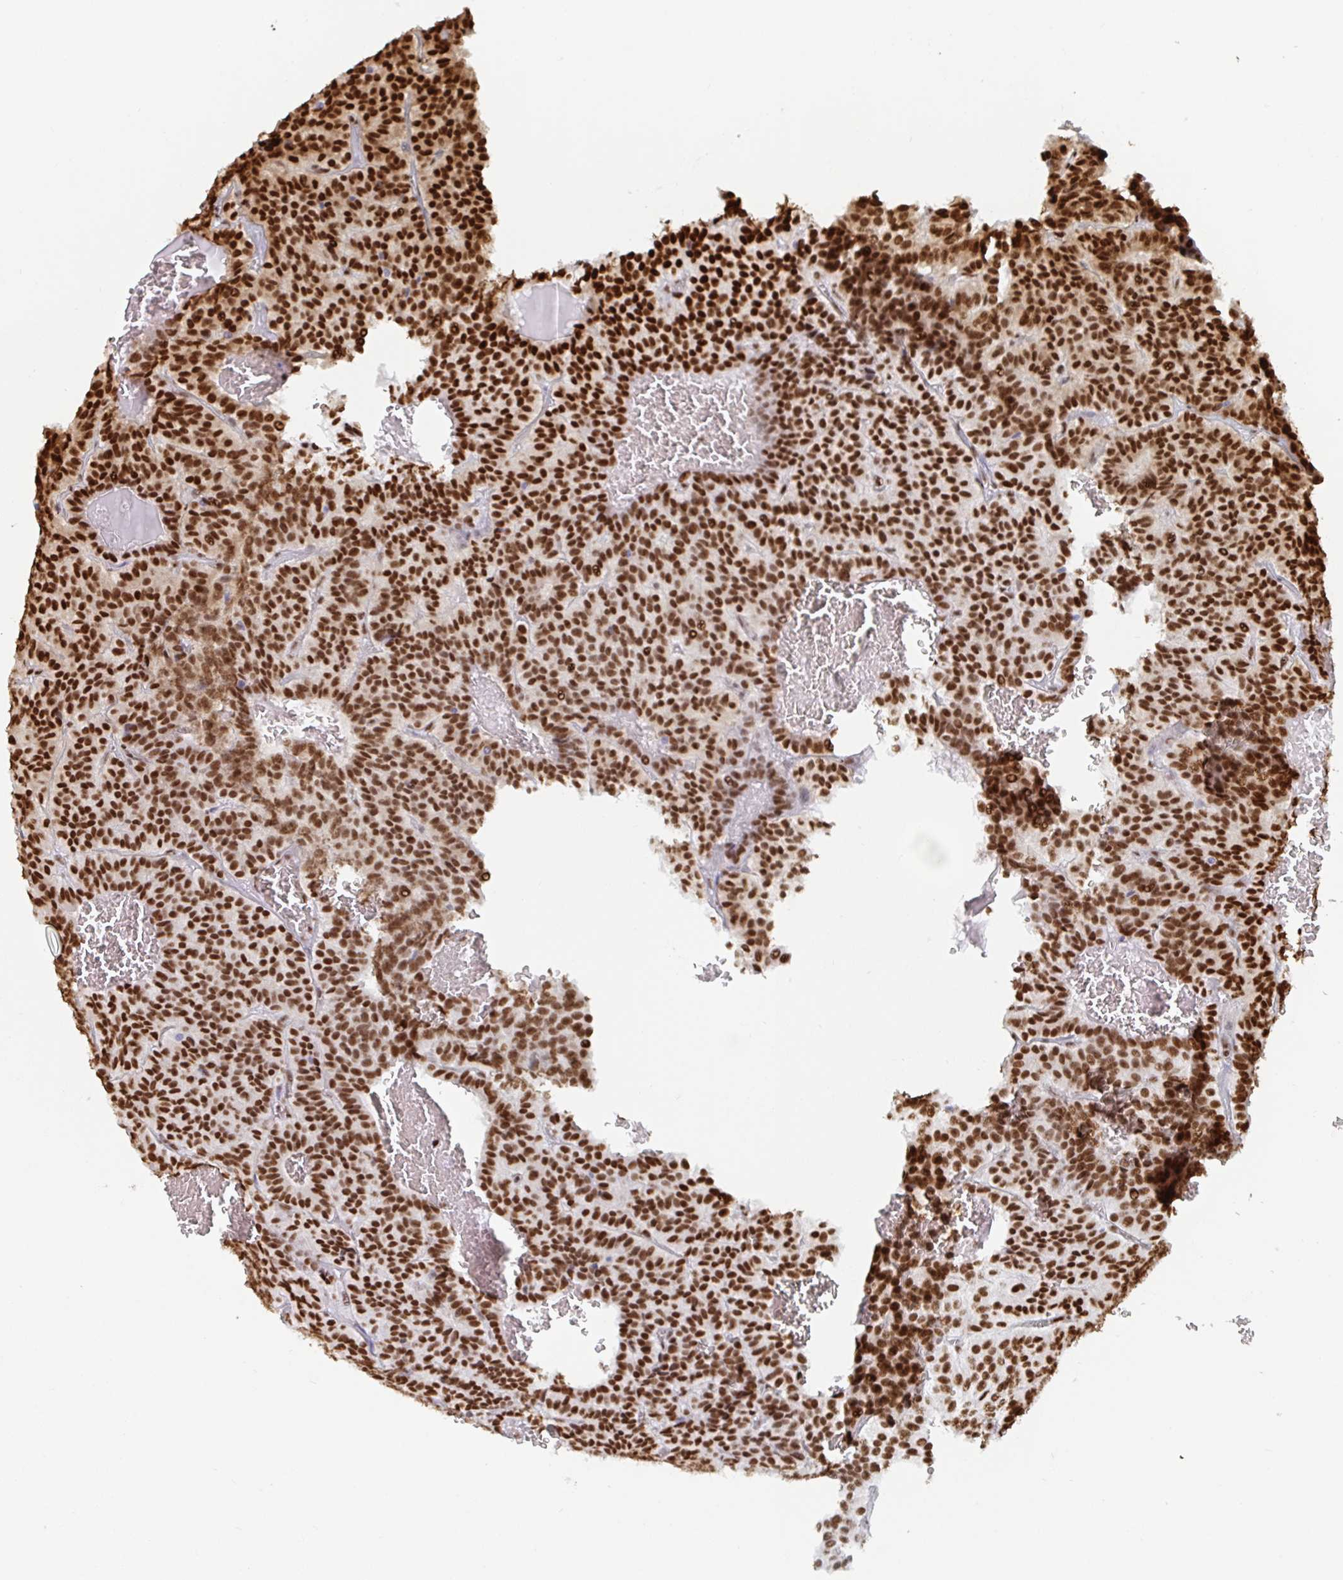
{"staining": {"intensity": "strong", "quantity": ">75%", "location": "nuclear"}, "tissue": "carcinoid", "cell_type": "Tumor cells", "image_type": "cancer", "snomed": [{"axis": "morphology", "description": "Carcinoid, malignant, NOS"}, {"axis": "topography", "description": "Lung"}], "caption": "Malignant carcinoid was stained to show a protein in brown. There is high levels of strong nuclear staining in approximately >75% of tumor cells. The staining was performed using DAB (3,3'-diaminobenzidine), with brown indicating positive protein expression. Nuclei are stained blue with hematoxylin.", "gene": "EWSR1", "patient": {"sex": "male", "age": 70}}